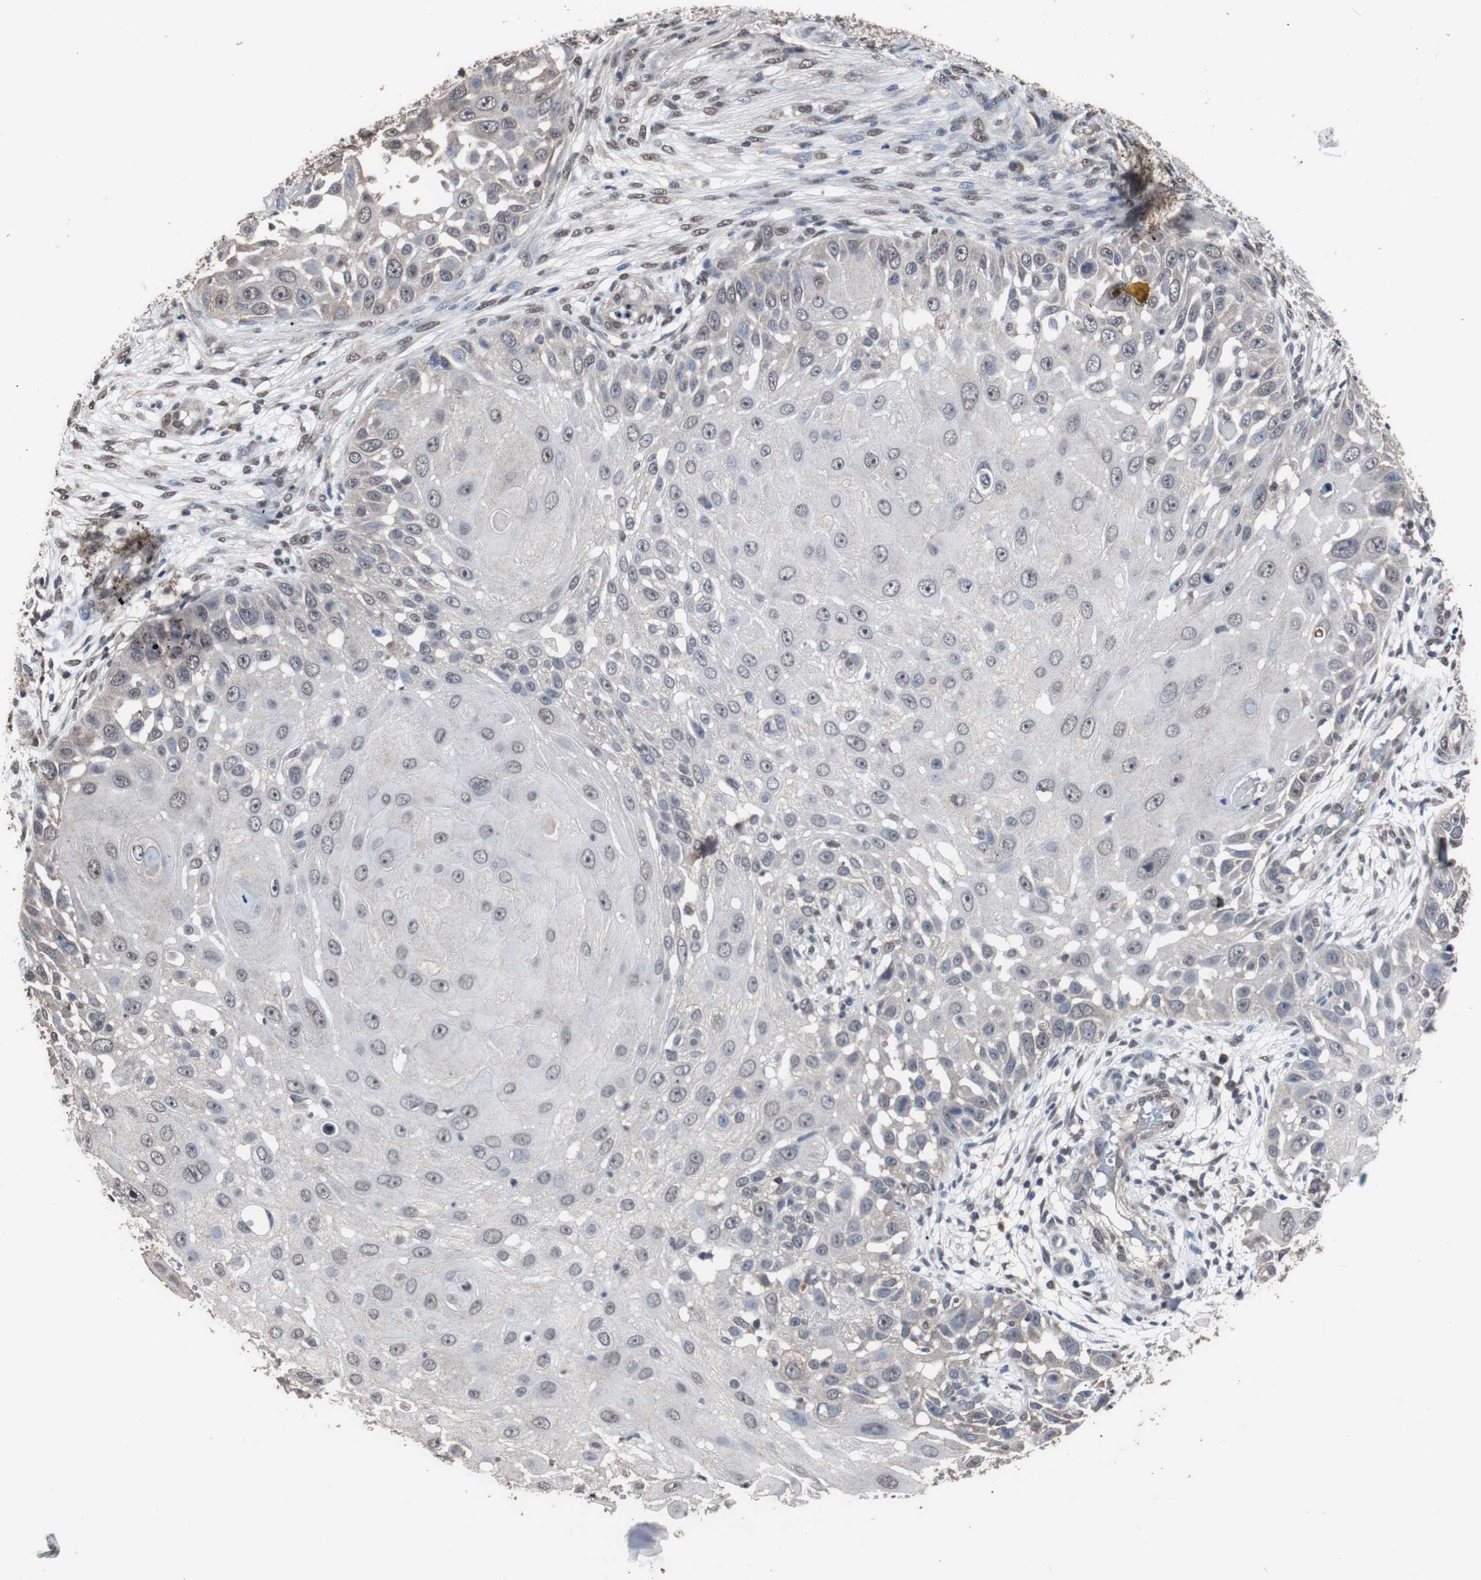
{"staining": {"intensity": "weak", "quantity": "25%-75%", "location": "nuclear"}, "tissue": "skin cancer", "cell_type": "Tumor cells", "image_type": "cancer", "snomed": [{"axis": "morphology", "description": "Squamous cell carcinoma, NOS"}, {"axis": "topography", "description": "Skin"}], "caption": "Squamous cell carcinoma (skin) stained with DAB (3,3'-diaminobenzidine) immunohistochemistry displays low levels of weak nuclear staining in approximately 25%-75% of tumor cells. Using DAB (3,3'-diaminobenzidine) (brown) and hematoxylin (blue) stains, captured at high magnification using brightfield microscopy.", "gene": "MED27", "patient": {"sex": "female", "age": 44}}